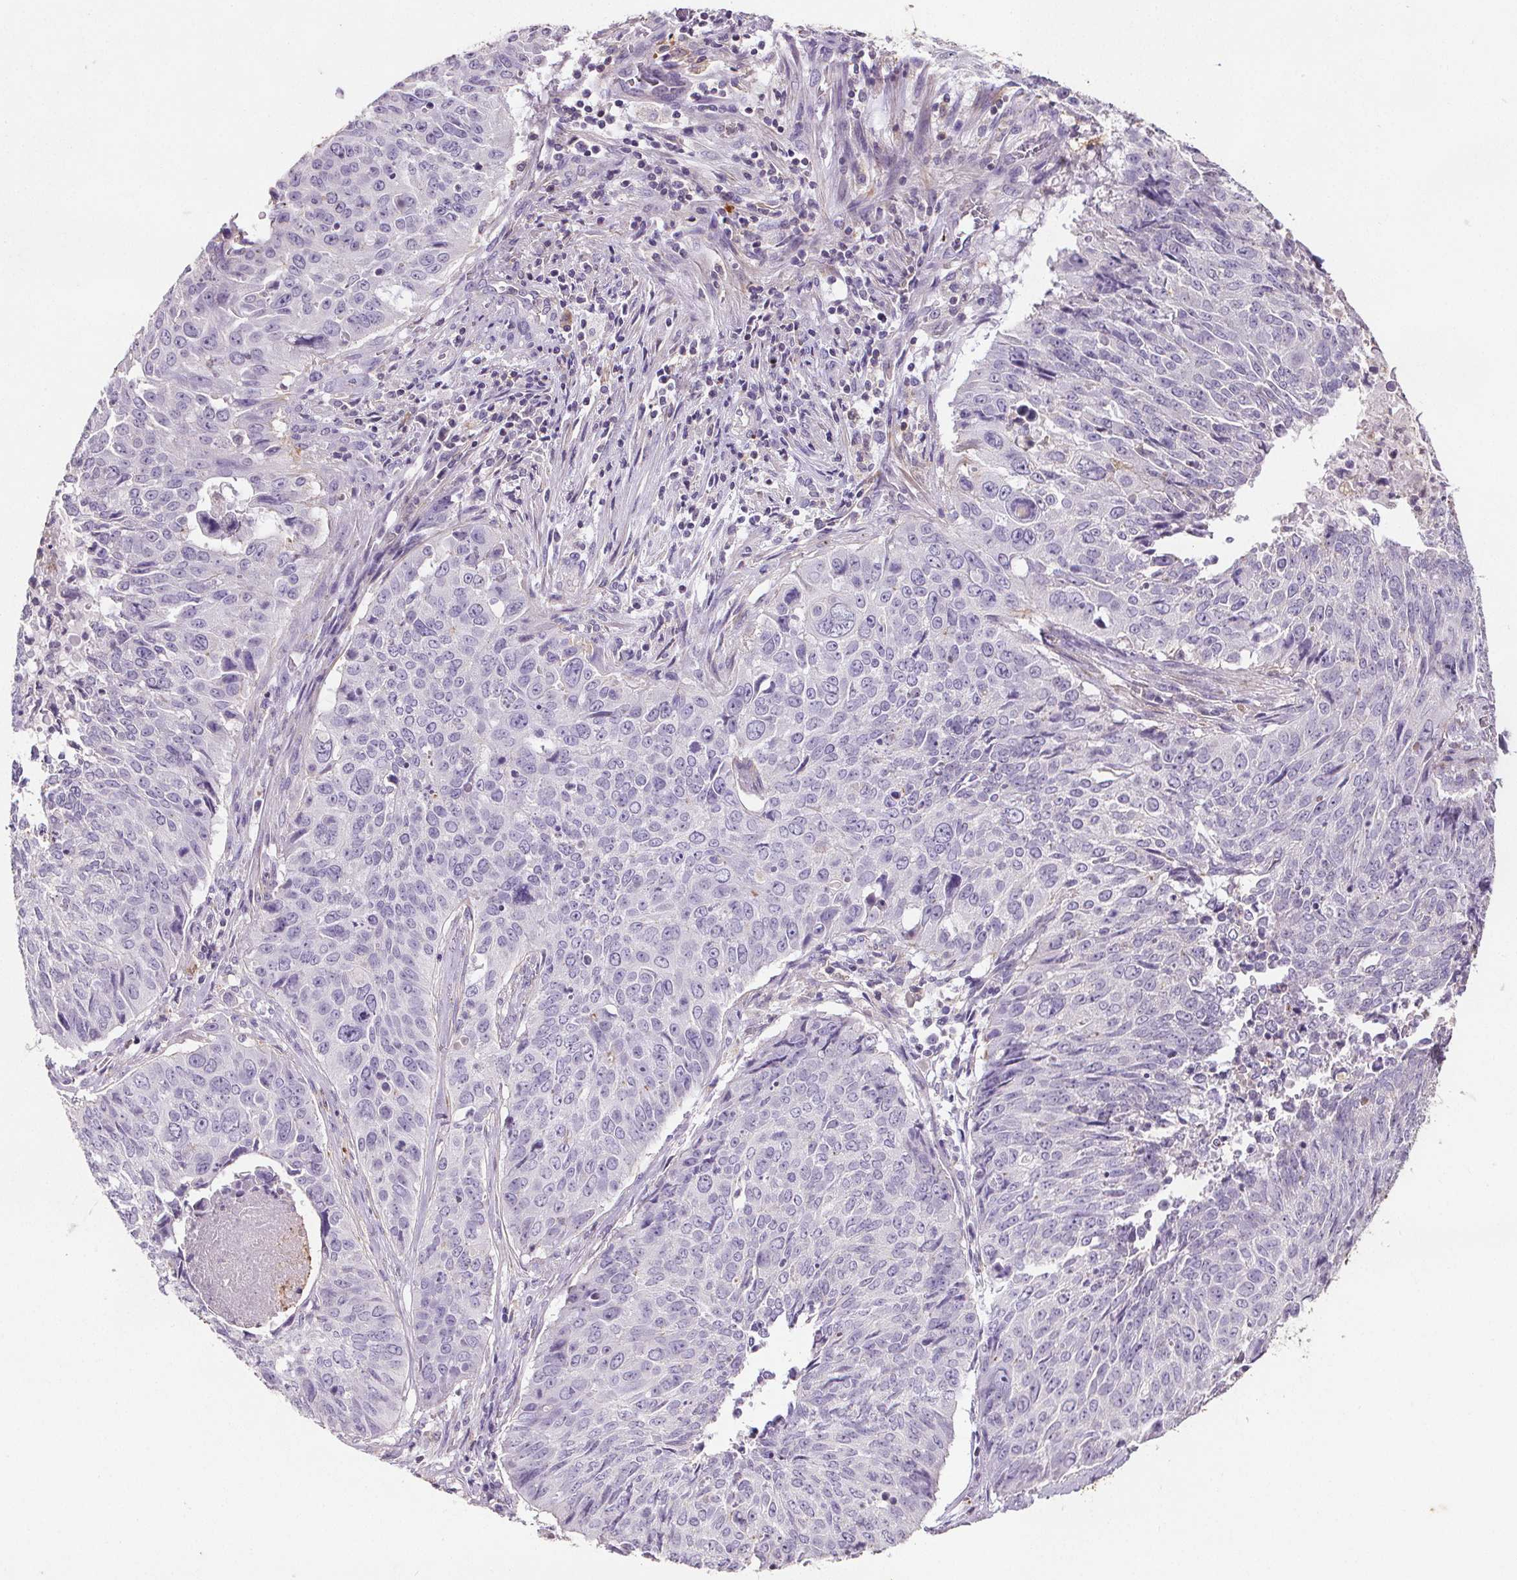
{"staining": {"intensity": "negative", "quantity": "none", "location": "none"}, "tissue": "lung cancer", "cell_type": "Tumor cells", "image_type": "cancer", "snomed": [{"axis": "morphology", "description": "Normal tissue, NOS"}, {"axis": "morphology", "description": "Squamous cell carcinoma, NOS"}, {"axis": "topography", "description": "Bronchus"}, {"axis": "topography", "description": "Lung"}], "caption": "Tumor cells are negative for protein expression in human squamous cell carcinoma (lung). (DAB (3,3'-diaminobenzidine) immunohistochemistry with hematoxylin counter stain).", "gene": "C19orf84", "patient": {"sex": "male", "age": 64}}